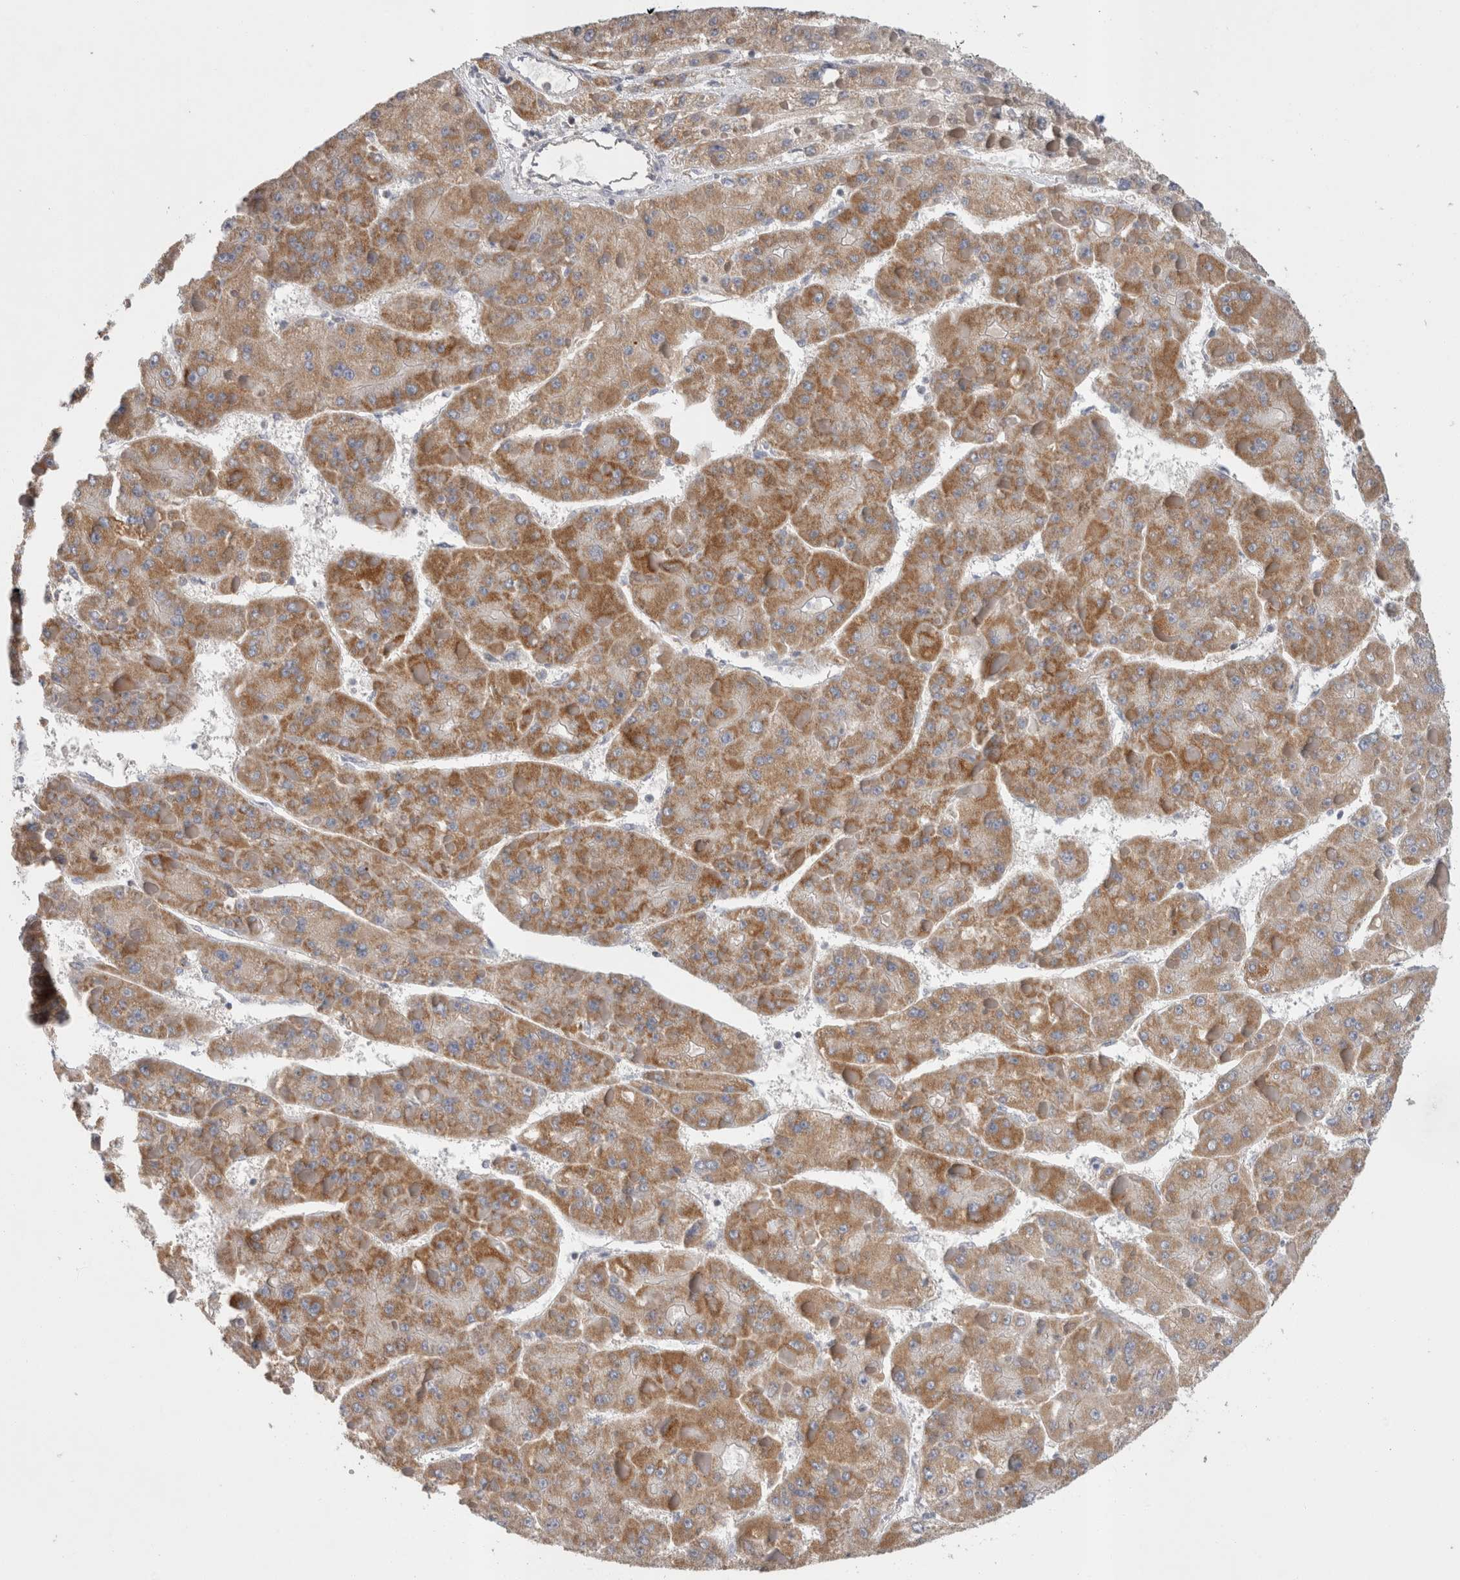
{"staining": {"intensity": "moderate", "quantity": ">75%", "location": "cytoplasmic/membranous"}, "tissue": "liver cancer", "cell_type": "Tumor cells", "image_type": "cancer", "snomed": [{"axis": "morphology", "description": "Carcinoma, Hepatocellular, NOS"}, {"axis": "topography", "description": "Liver"}], "caption": "About >75% of tumor cells in human liver hepatocellular carcinoma reveal moderate cytoplasmic/membranous protein positivity as visualized by brown immunohistochemical staining.", "gene": "IARS2", "patient": {"sex": "female", "age": 73}}